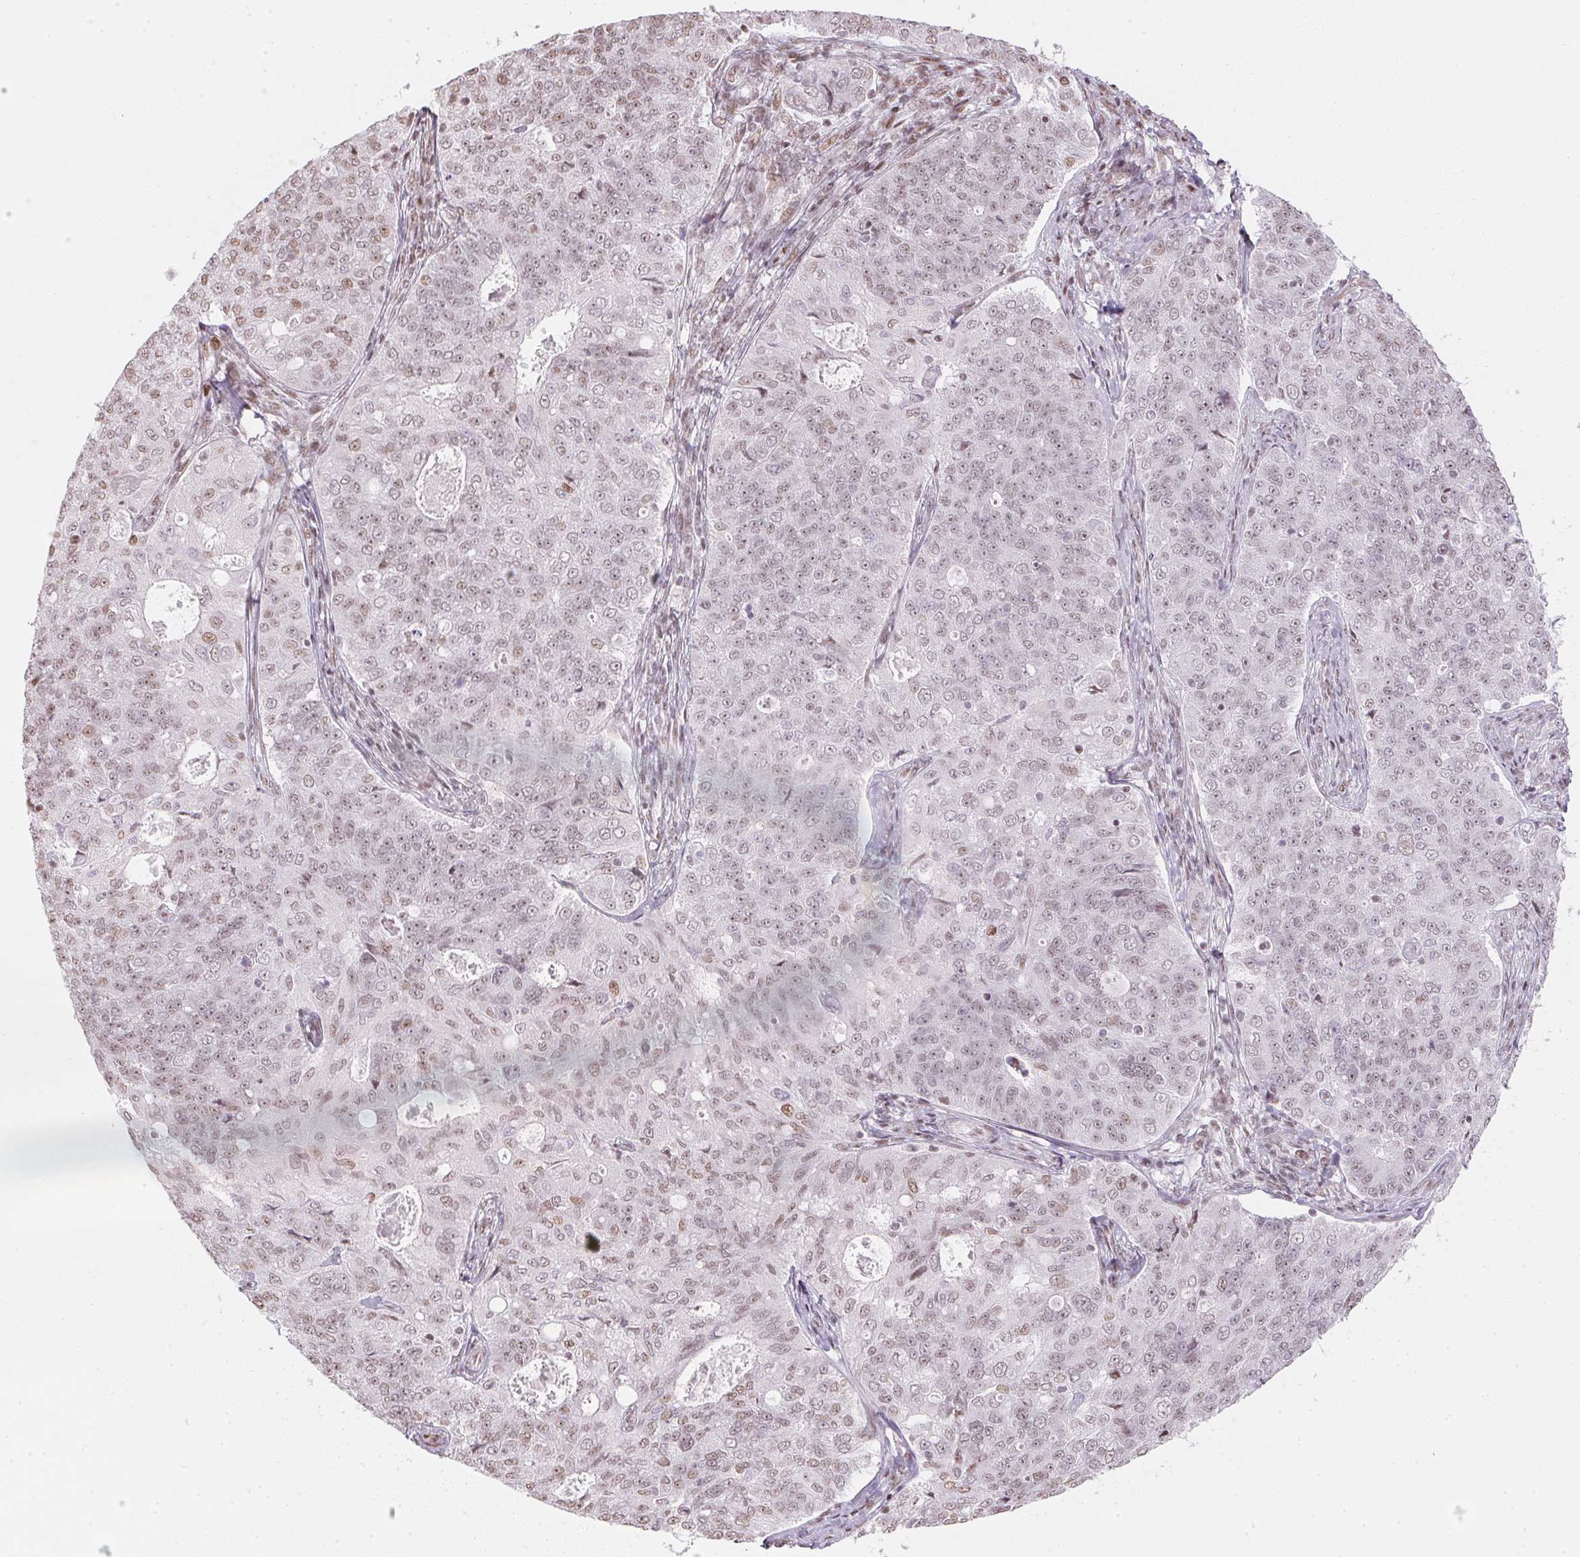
{"staining": {"intensity": "weak", "quantity": "<25%", "location": "nuclear"}, "tissue": "endometrial cancer", "cell_type": "Tumor cells", "image_type": "cancer", "snomed": [{"axis": "morphology", "description": "Adenocarcinoma, NOS"}, {"axis": "topography", "description": "Endometrium"}], "caption": "Image shows no significant protein expression in tumor cells of endometrial cancer (adenocarcinoma).", "gene": "KAT6A", "patient": {"sex": "female", "age": 43}}